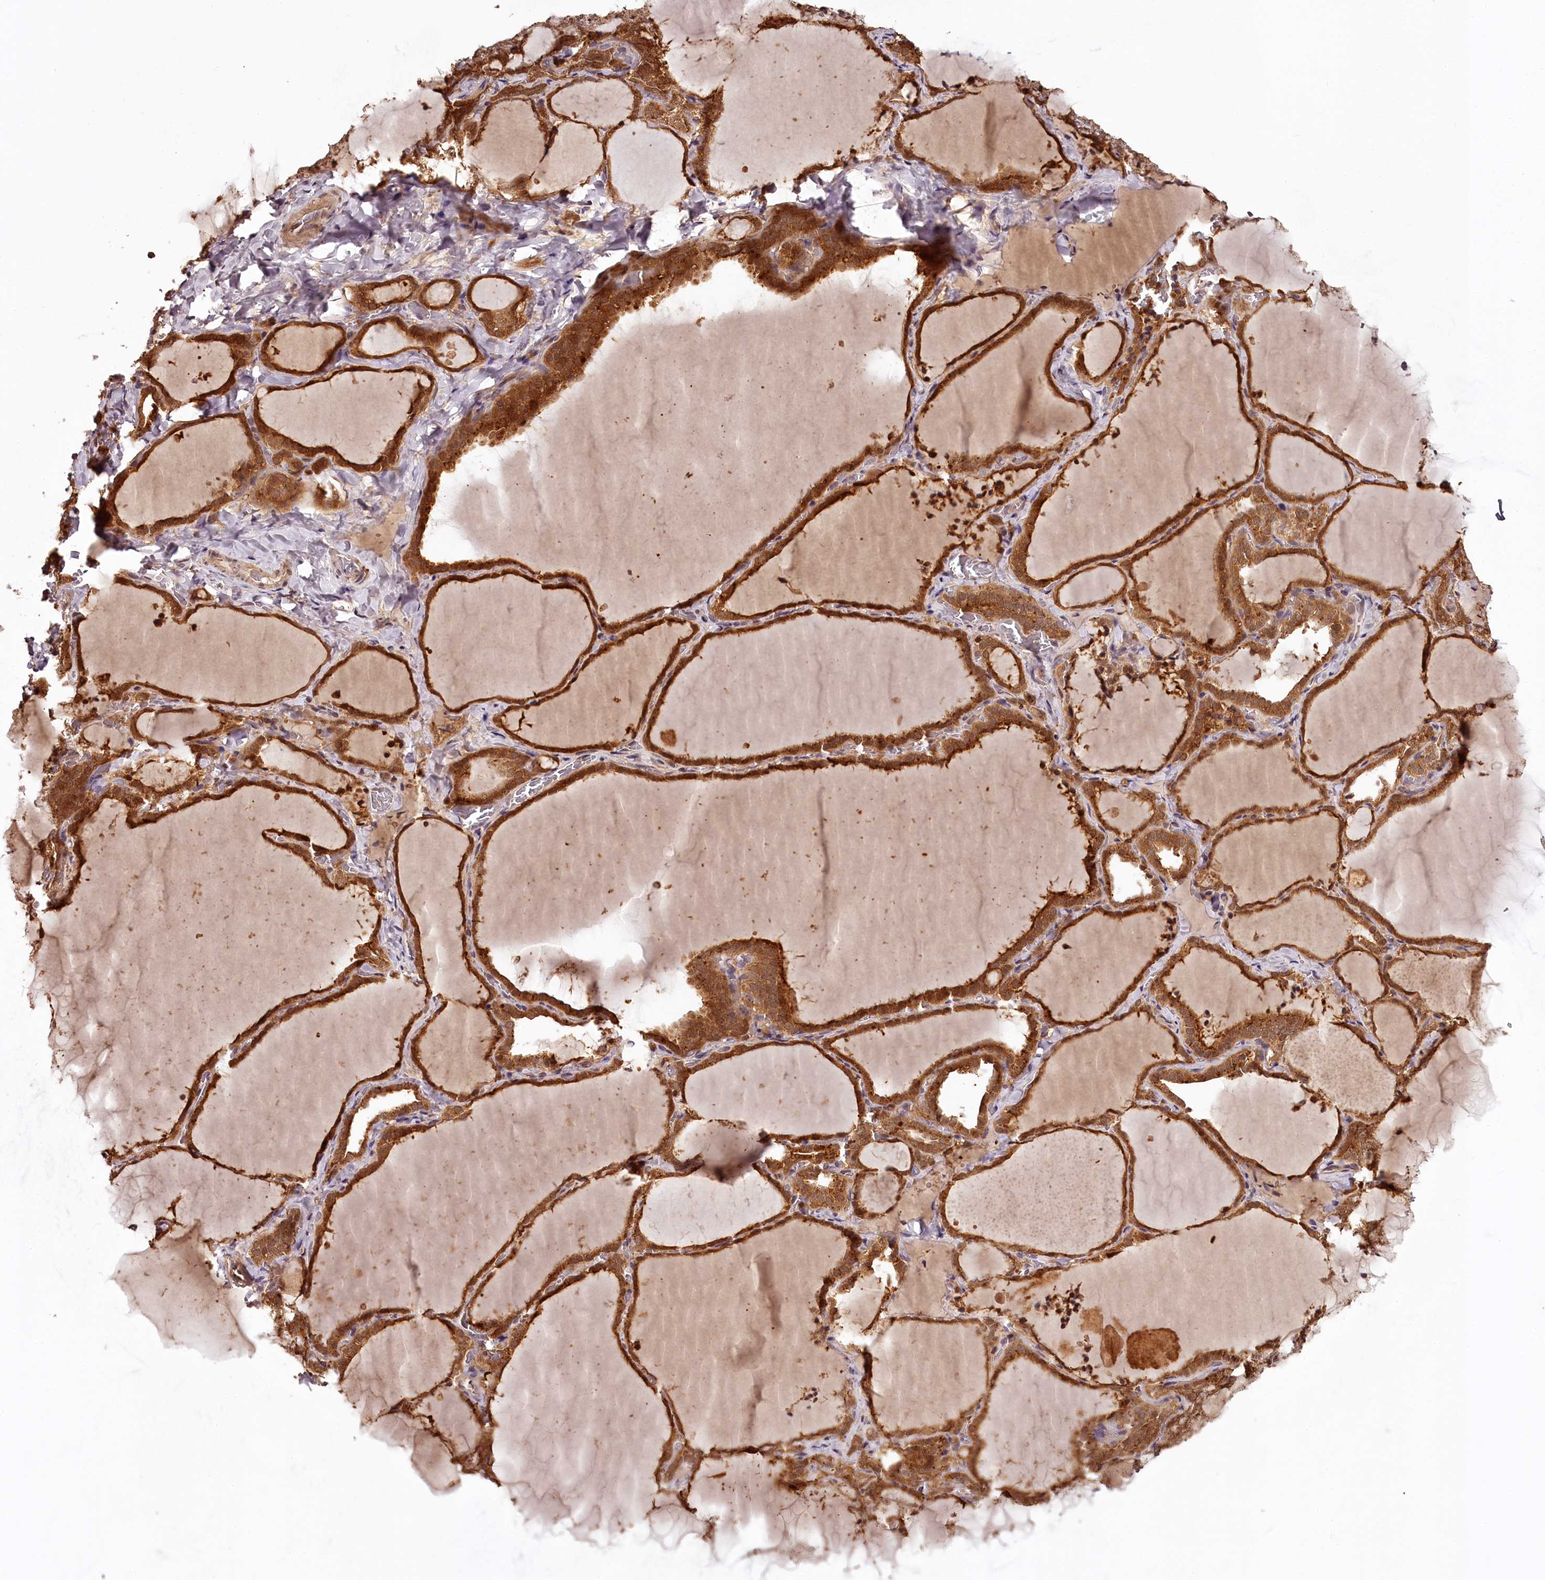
{"staining": {"intensity": "strong", "quantity": ">75%", "location": "cytoplasmic/membranous"}, "tissue": "thyroid gland", "cell_type": "Glandular cells", "image_type": "normal", "snomed": [{"axis": "morphology", "description": "Normal tissue, NOS"}, {"axis": "topography", "description": "Thyroid gland"}], "caption": "Protein expression analysis of benign thyroid gland exhibits strong cytoplasmic/membranous staining in about >75% of glandular cells.", "gene": "TTC12", "patient": {"sex": "female", "age": 22}}